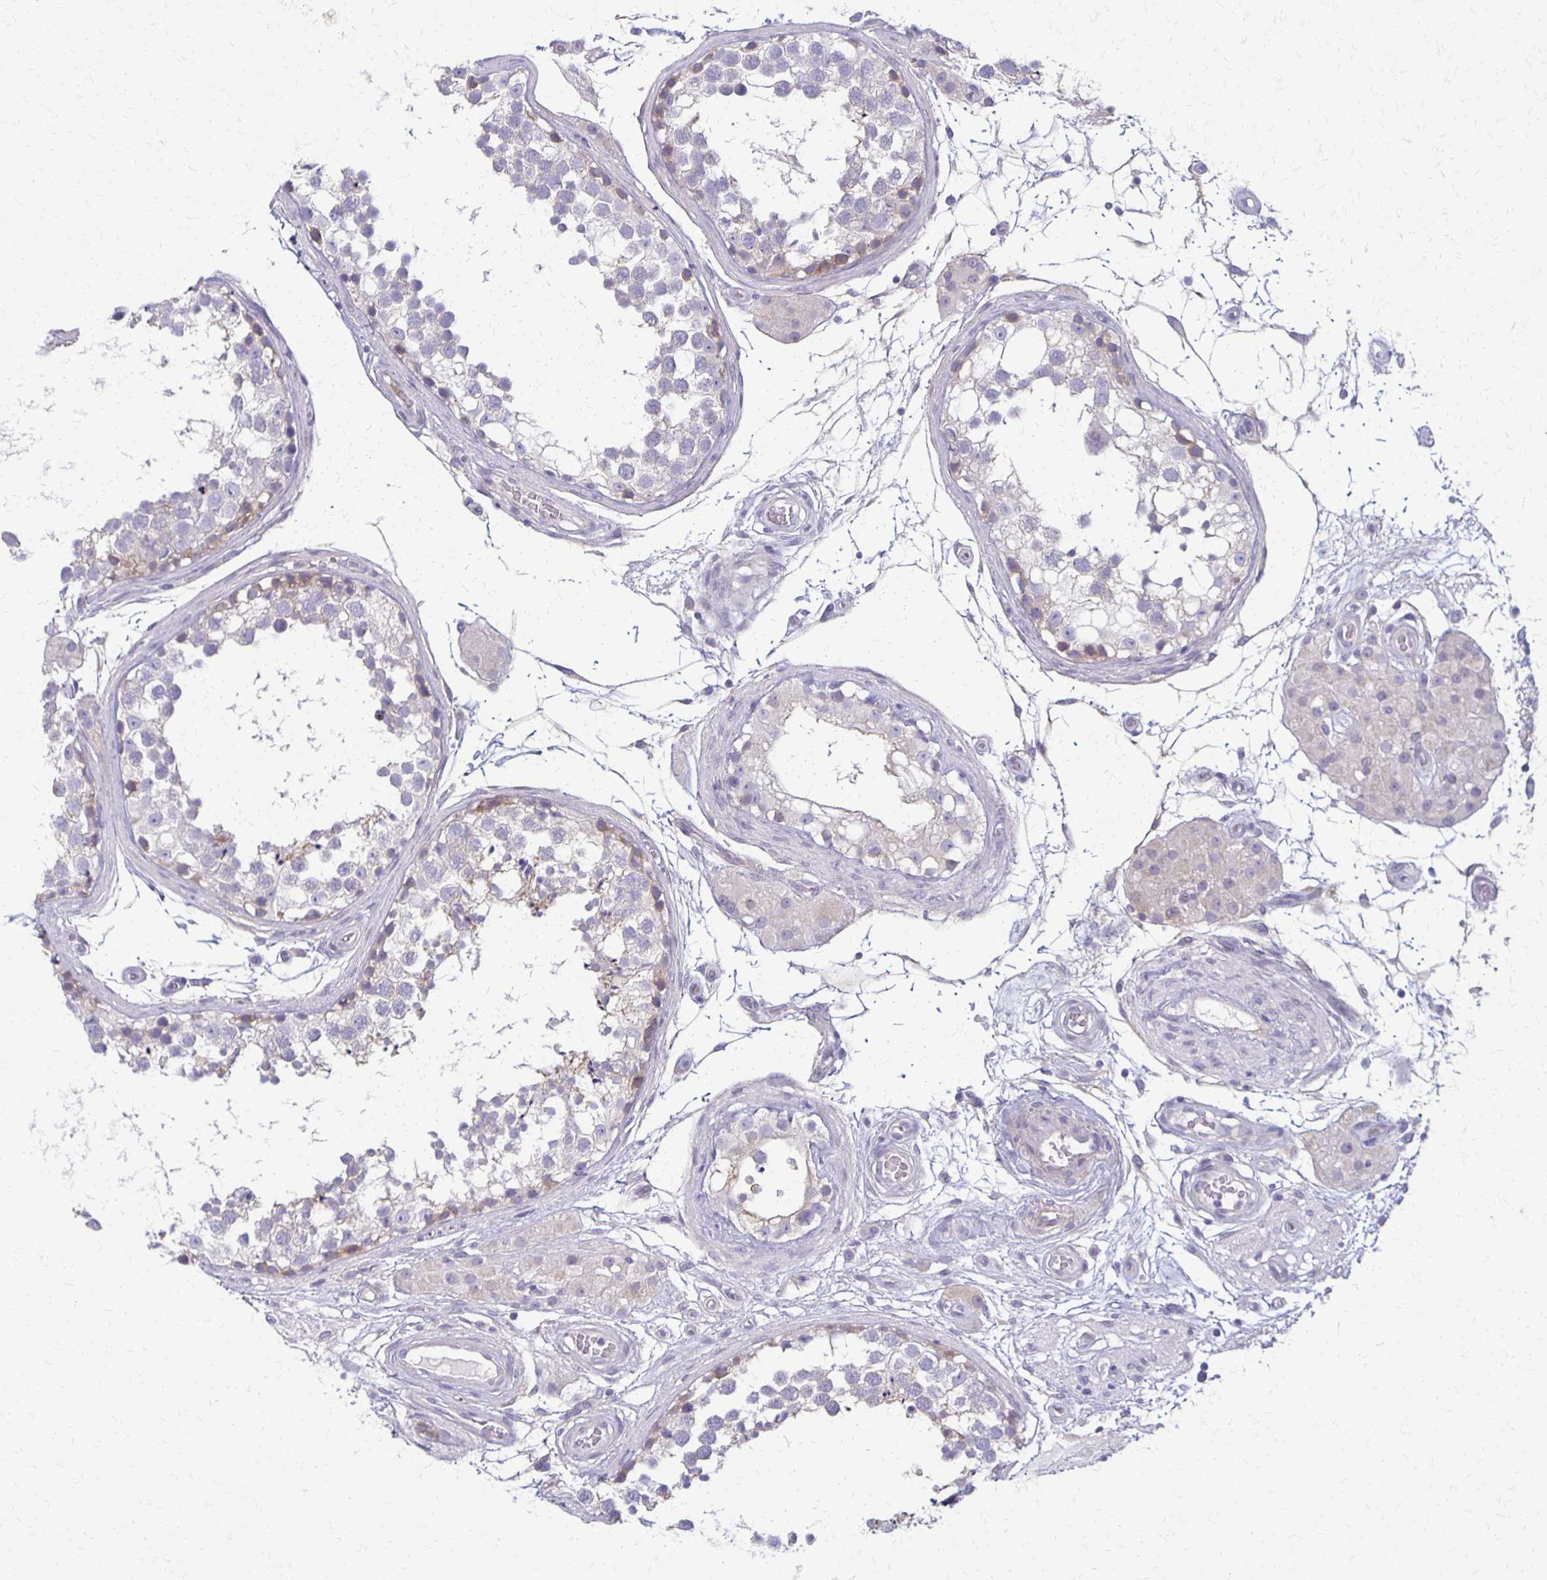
{"staining": {"intensity": "weak", "quantity": "<25%", "location": "cytoplasmic/membranous"}, "tissue": "testis", "cell_type": "Cells in seminiferous ducts", "image_type": "normal", "snomed": [{"axis": "morphology", "description": "Normal tissue, NOS"}, {"axis": "morphology", "description": "Seminoma, NOS"}, {"axis": "topography", "description": "Testis"}], "caption": "IHC of benign human testis demonstrates no positivity in cells in seminiferous ducts. Brightfield microscopy of IHC stained with DAB (brown) and hematoxylin (blue), captured at high magnification.", "gene": "RHOC", "patient": {"sex": "male", "age": 65}}